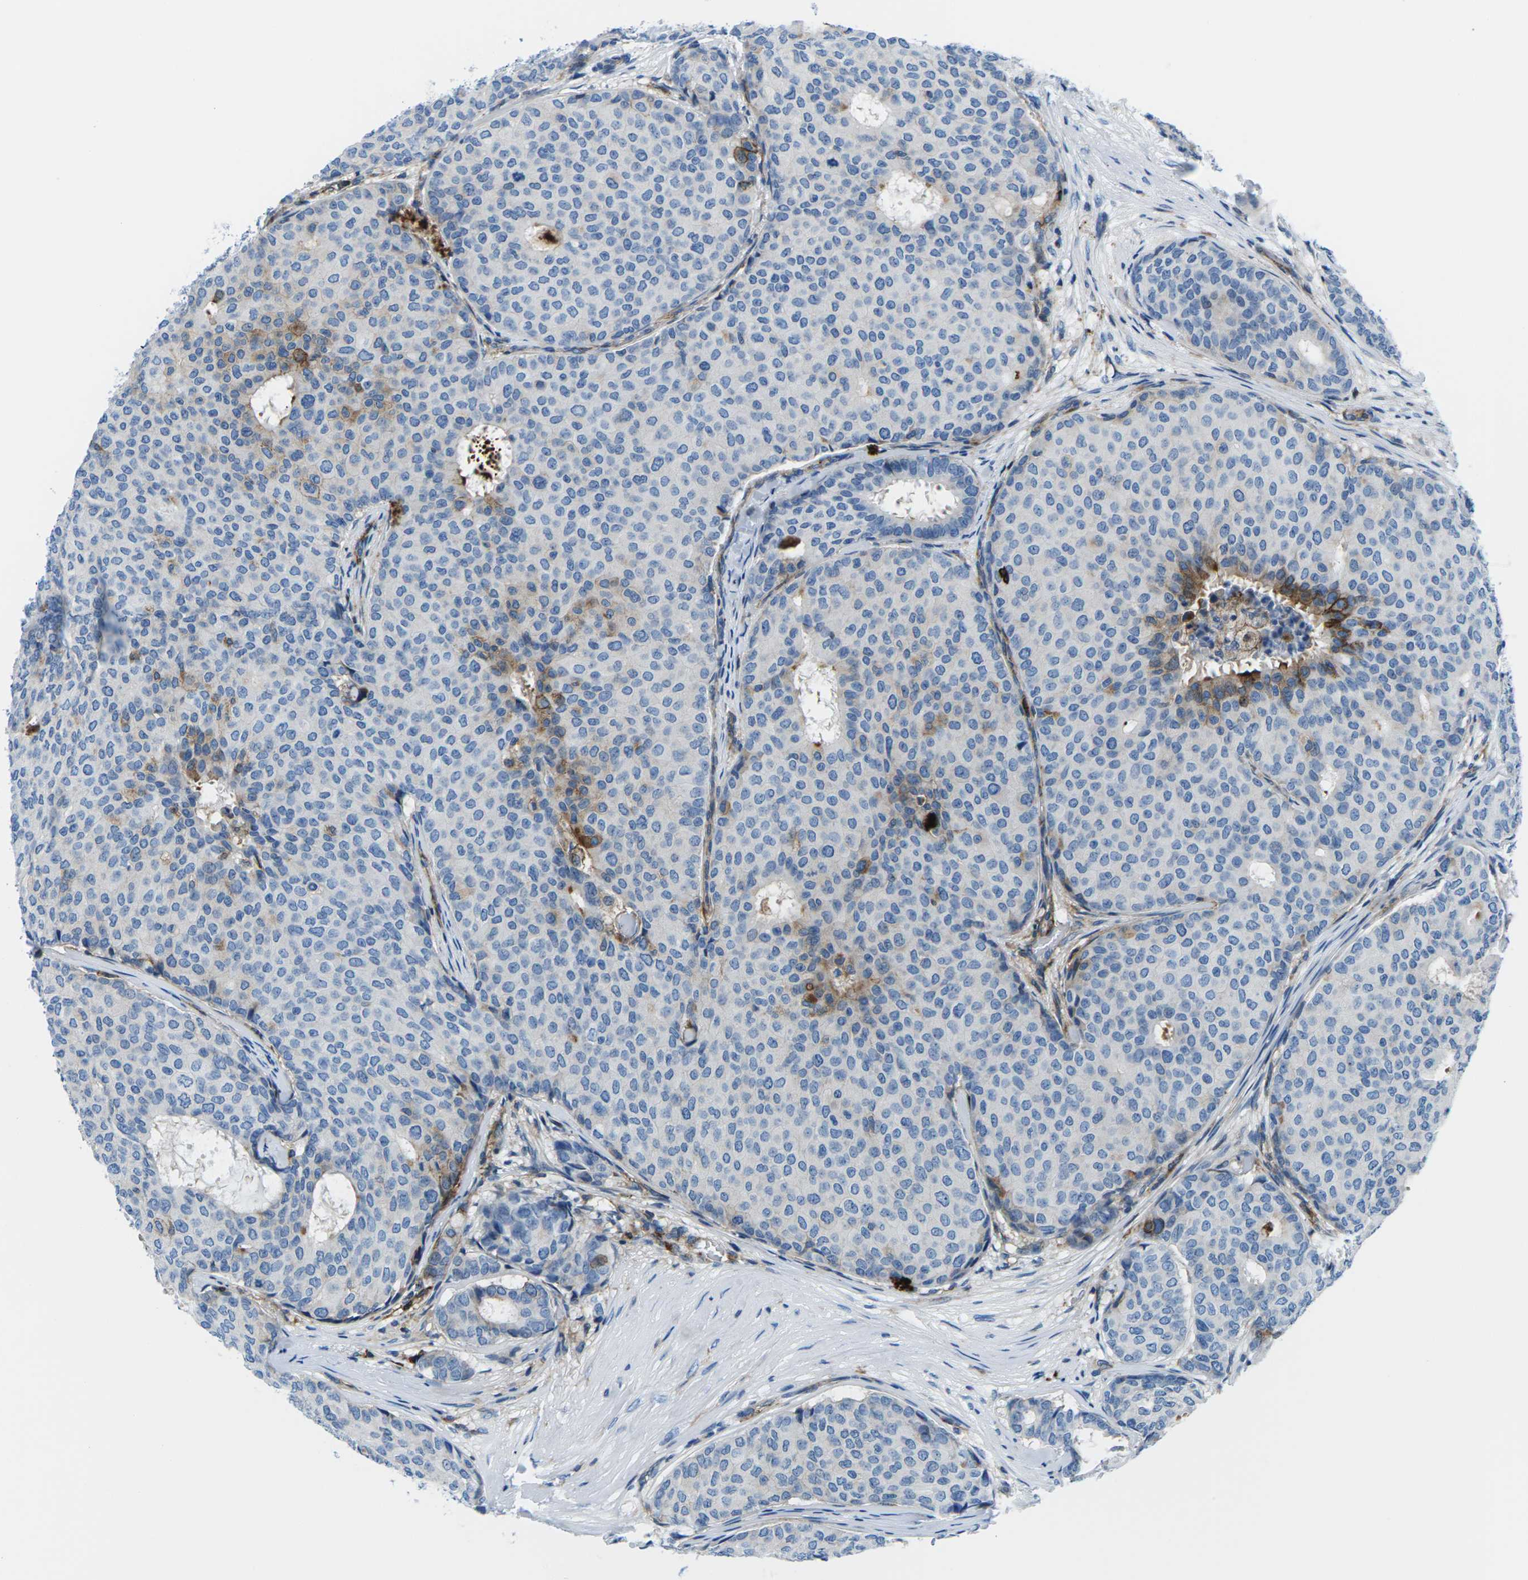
{"staining": {"intensity": "negative", "quantity": "none", "location": "none"}, "tissue": "breast cancer", "cell_type": "Tumor cells", "image_type": "cancer", "snomed": [{"axis": "morphology", "description": "Duct carcinoma"}, {"axis": "topography", "description": "Breast"}], "caption": "Breast cancer stained for a protein using IHC displays no staining tumor cells.", "gene": "SOCS4", "patient": {"sex": "female", "age": 75}}